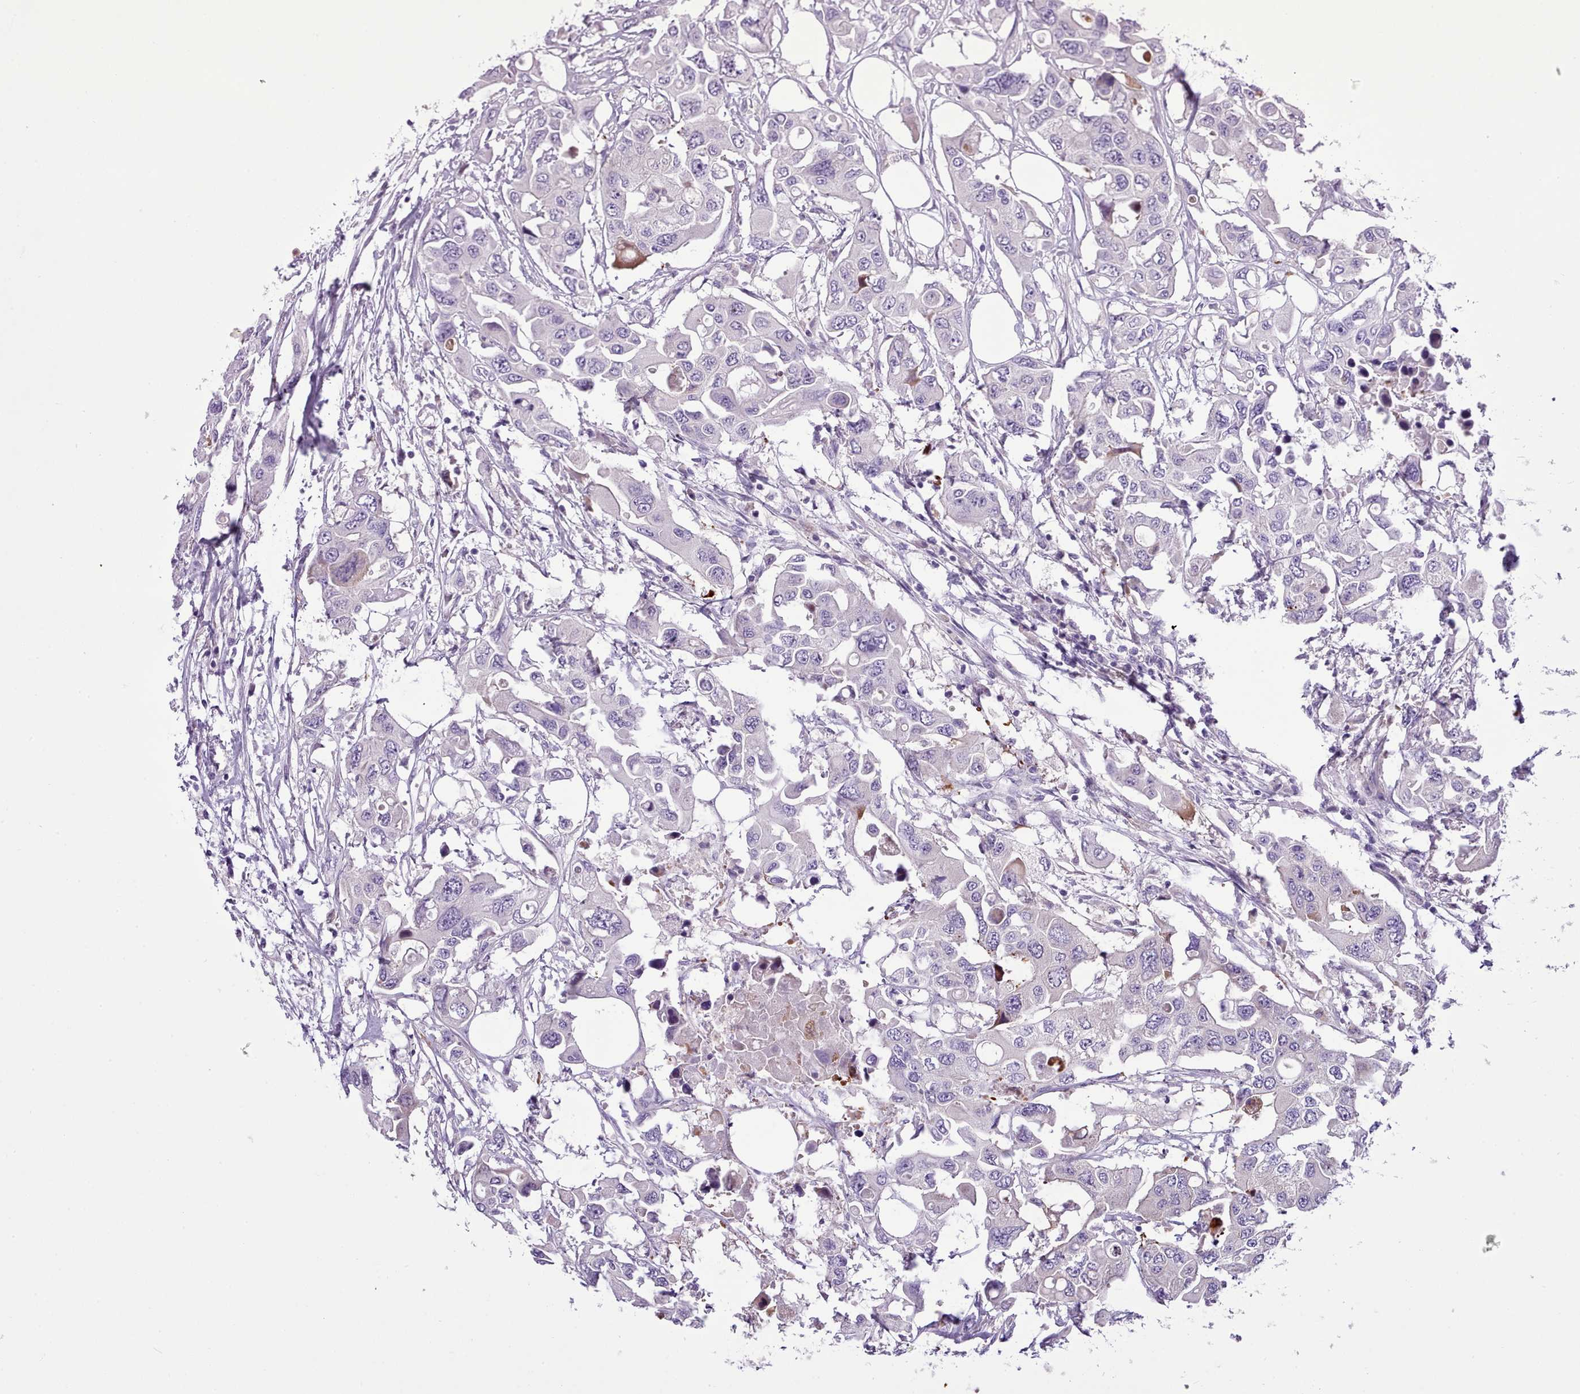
{"staining": {"intensity": "negative", "quantity": "none", "location": "none"}, "tissue": "colorectal cancer", "cell_type": "Tumor cells", "image_type": "cancer", "snomed": [{"axis": "morphology", "description": "Adenocarcinoma, NOS"}, {"axis": "topography", "description": "Colon"}], "caption": "An image of human colorectal cancer is negative for staining in tumor cells.", "gene": "SETX", "patient": {"sex": "male", "age": 77}}